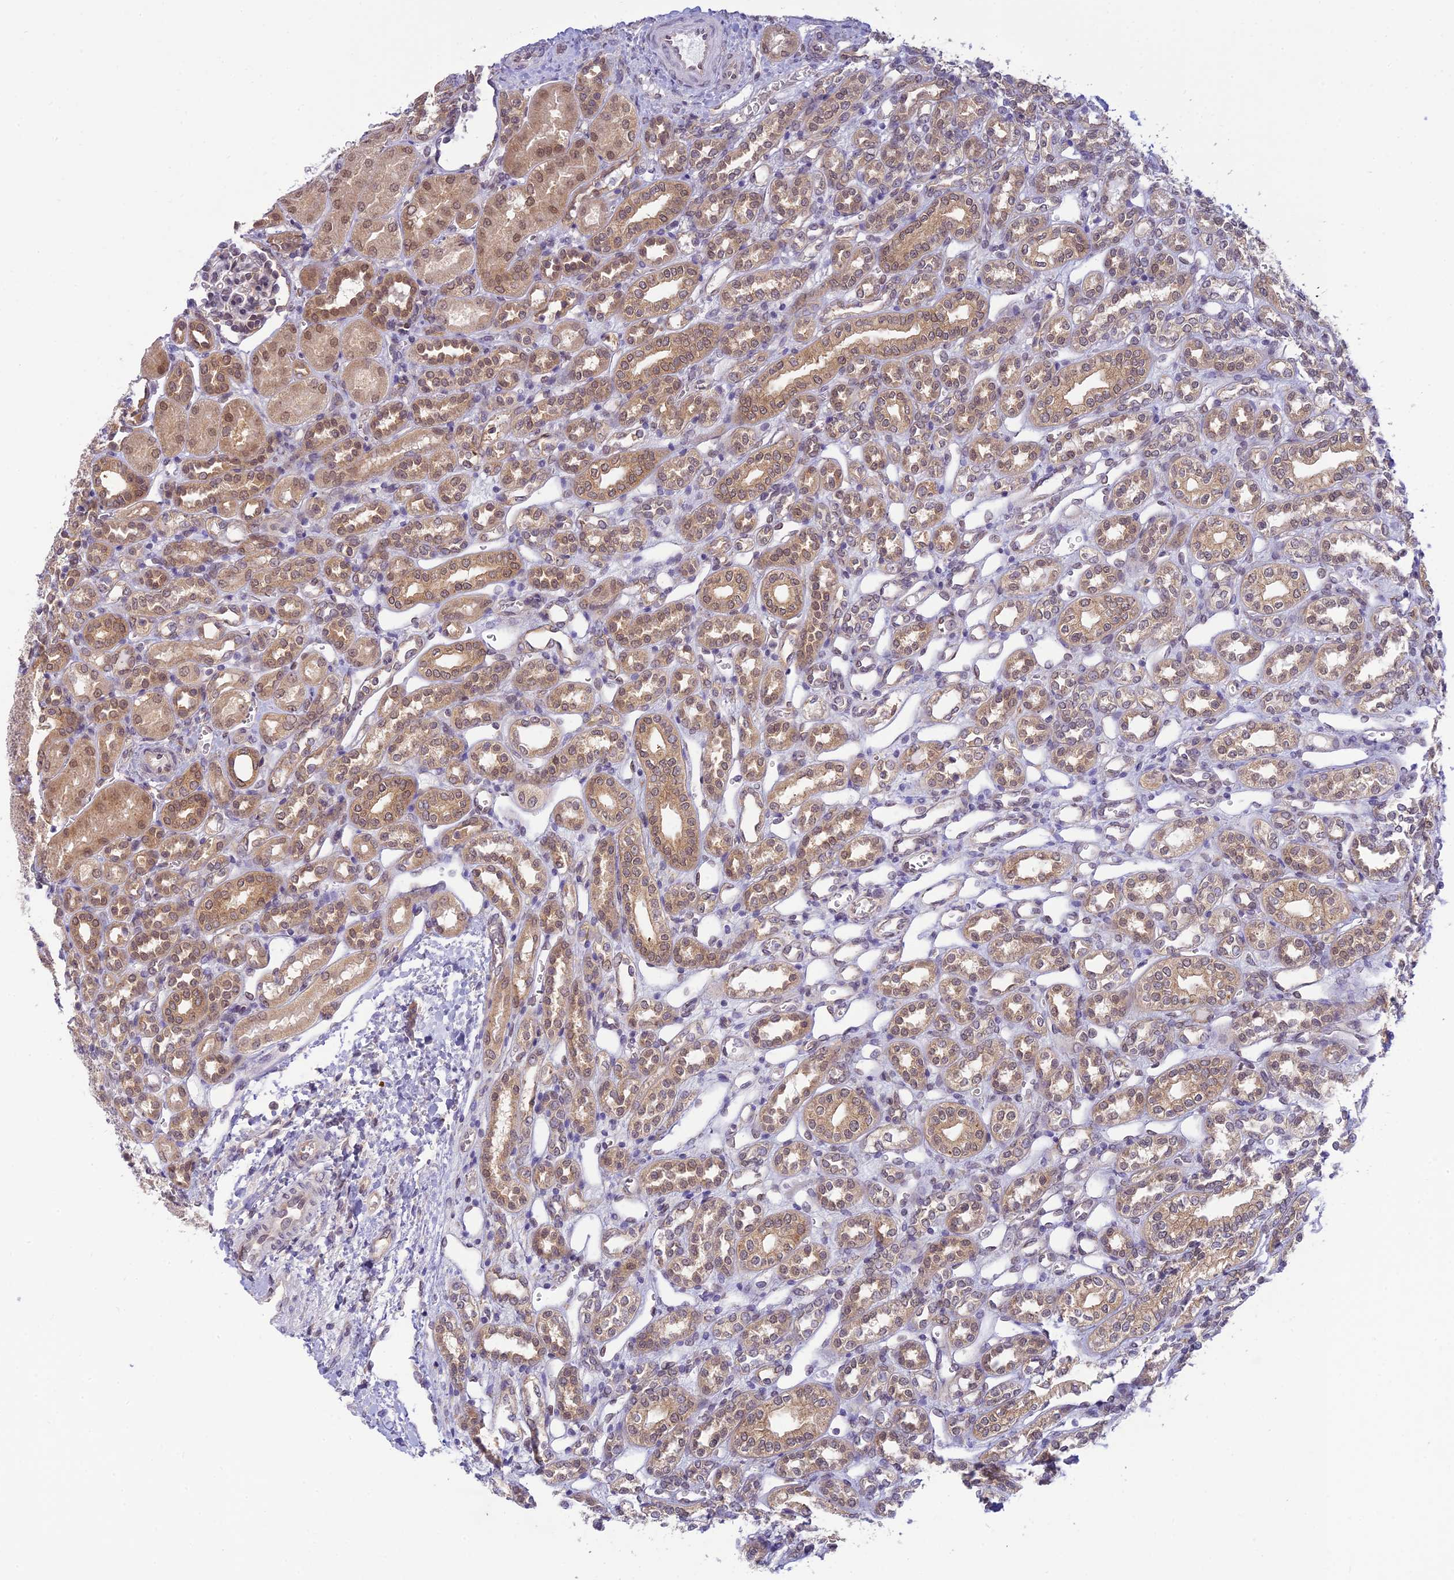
{"staining": {"intensity": "weak", "quantity": "<25%", "location": "nuclear"}, "tissue": "kidney", "cell_type": "Cells in glomeruli", "image_type": "normal", "snomed": [{"axis": "morphology", "description": "Normal tissue, NOS"}, {"axis": "morphology", "description": "Neoplasm, malignant, NOS"}, {"axis": "topography", "description": "Kidney"}], "caption": "This is an immunohistochemistry (IHC) photomicrograph of benign kidney. There is no staining in cells in glomeruli.", "gene": "SKIC8", "patient": {"sex": "female", "age": 1}}